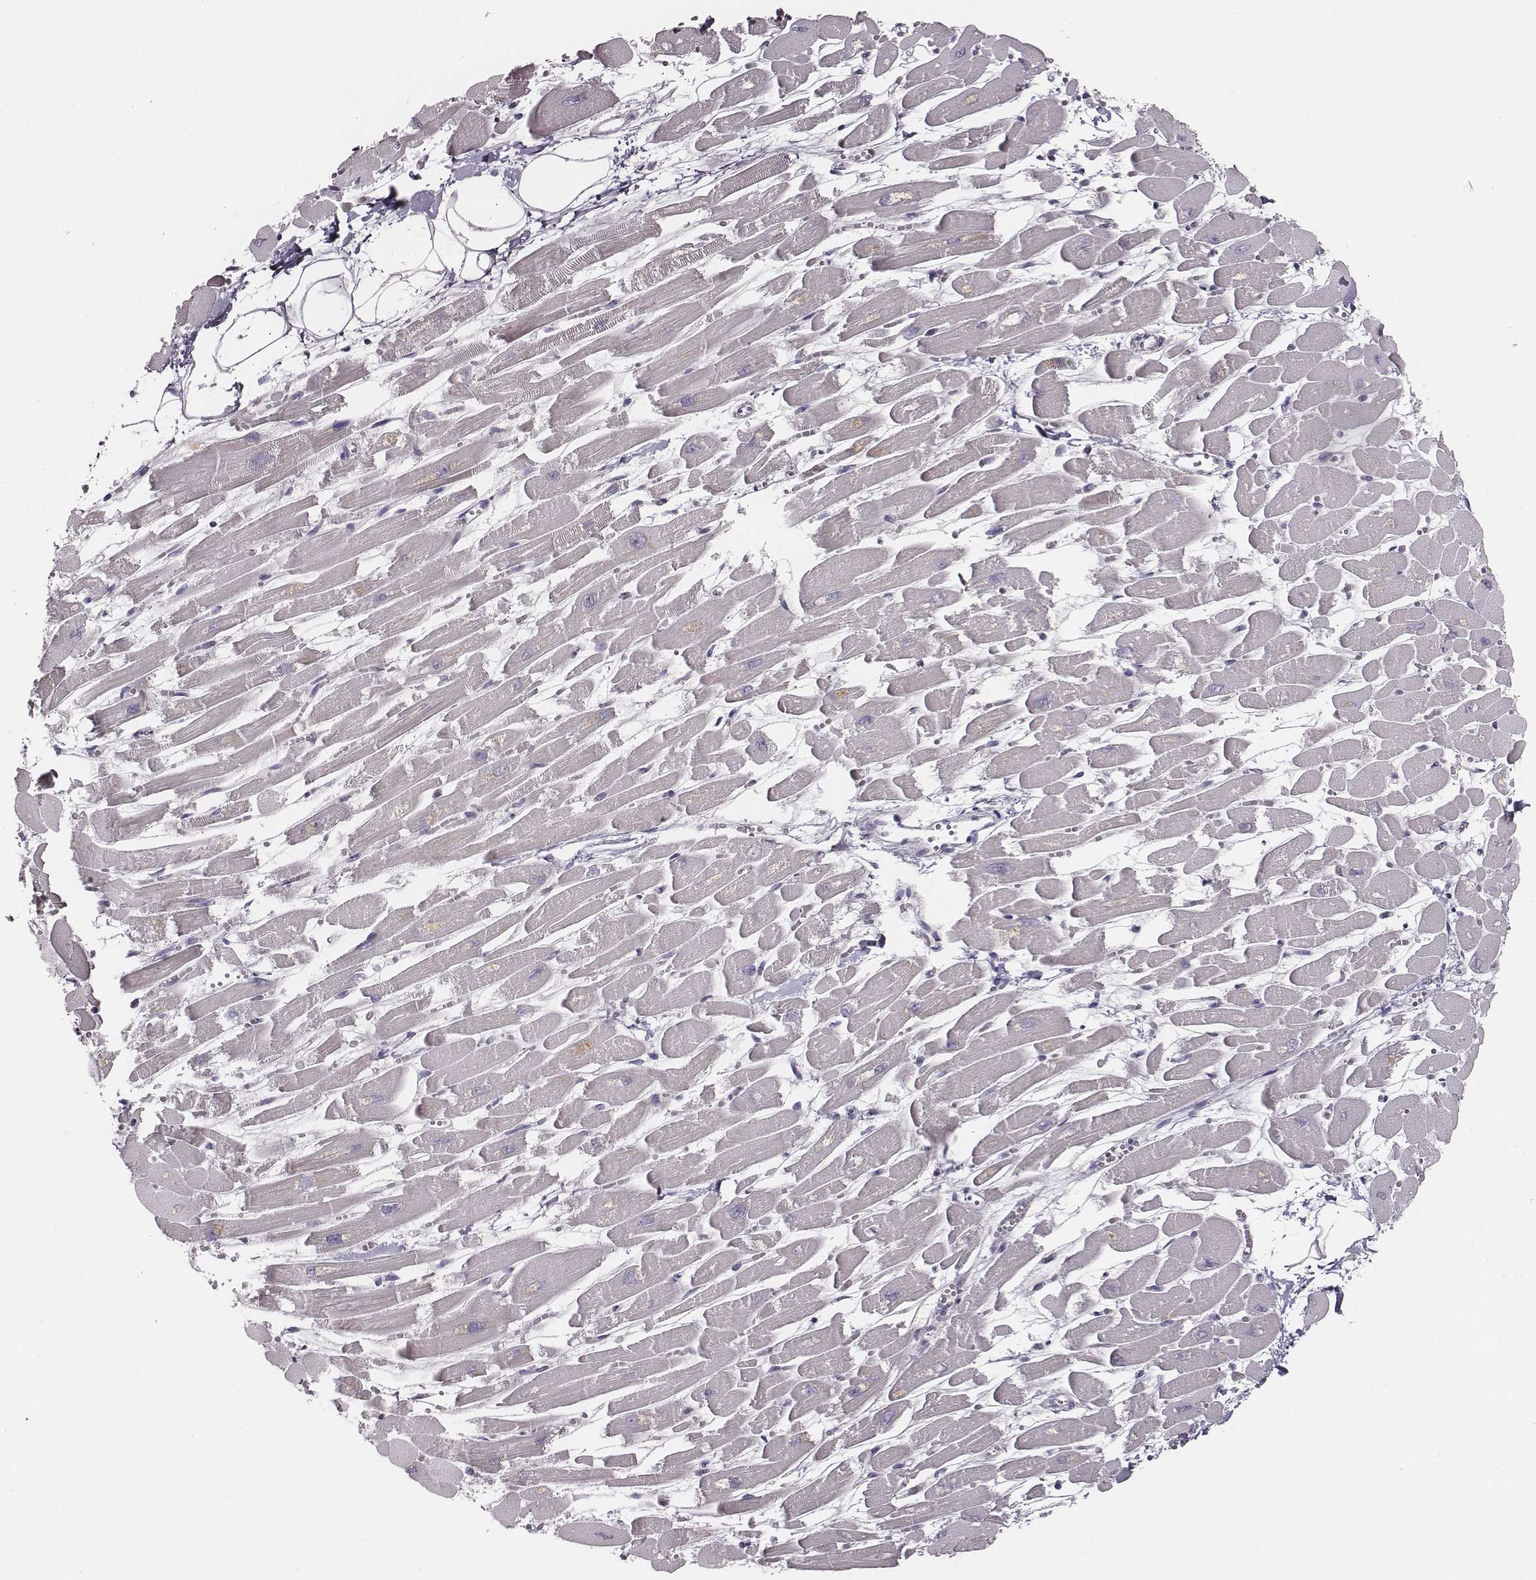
{"staining": {"intensity": "negative", "quantity": "none", "location": "none"}, "tissue": "heart muscle", "cell_type": "Cardiomyocytes", "image_type": "normal", "snomed": [{"axis": "morphology", "description": "Normal tissue, NOS"}, {"axis": "topography", "description": "Heart"}], "caption": "Immunohistochemical staining of unremarkable human heart muscle demonstrates no significant positivity in cardiomyocytes.", "gene": "UBL4B", "patient": {"sex": "female", "age": 52}}